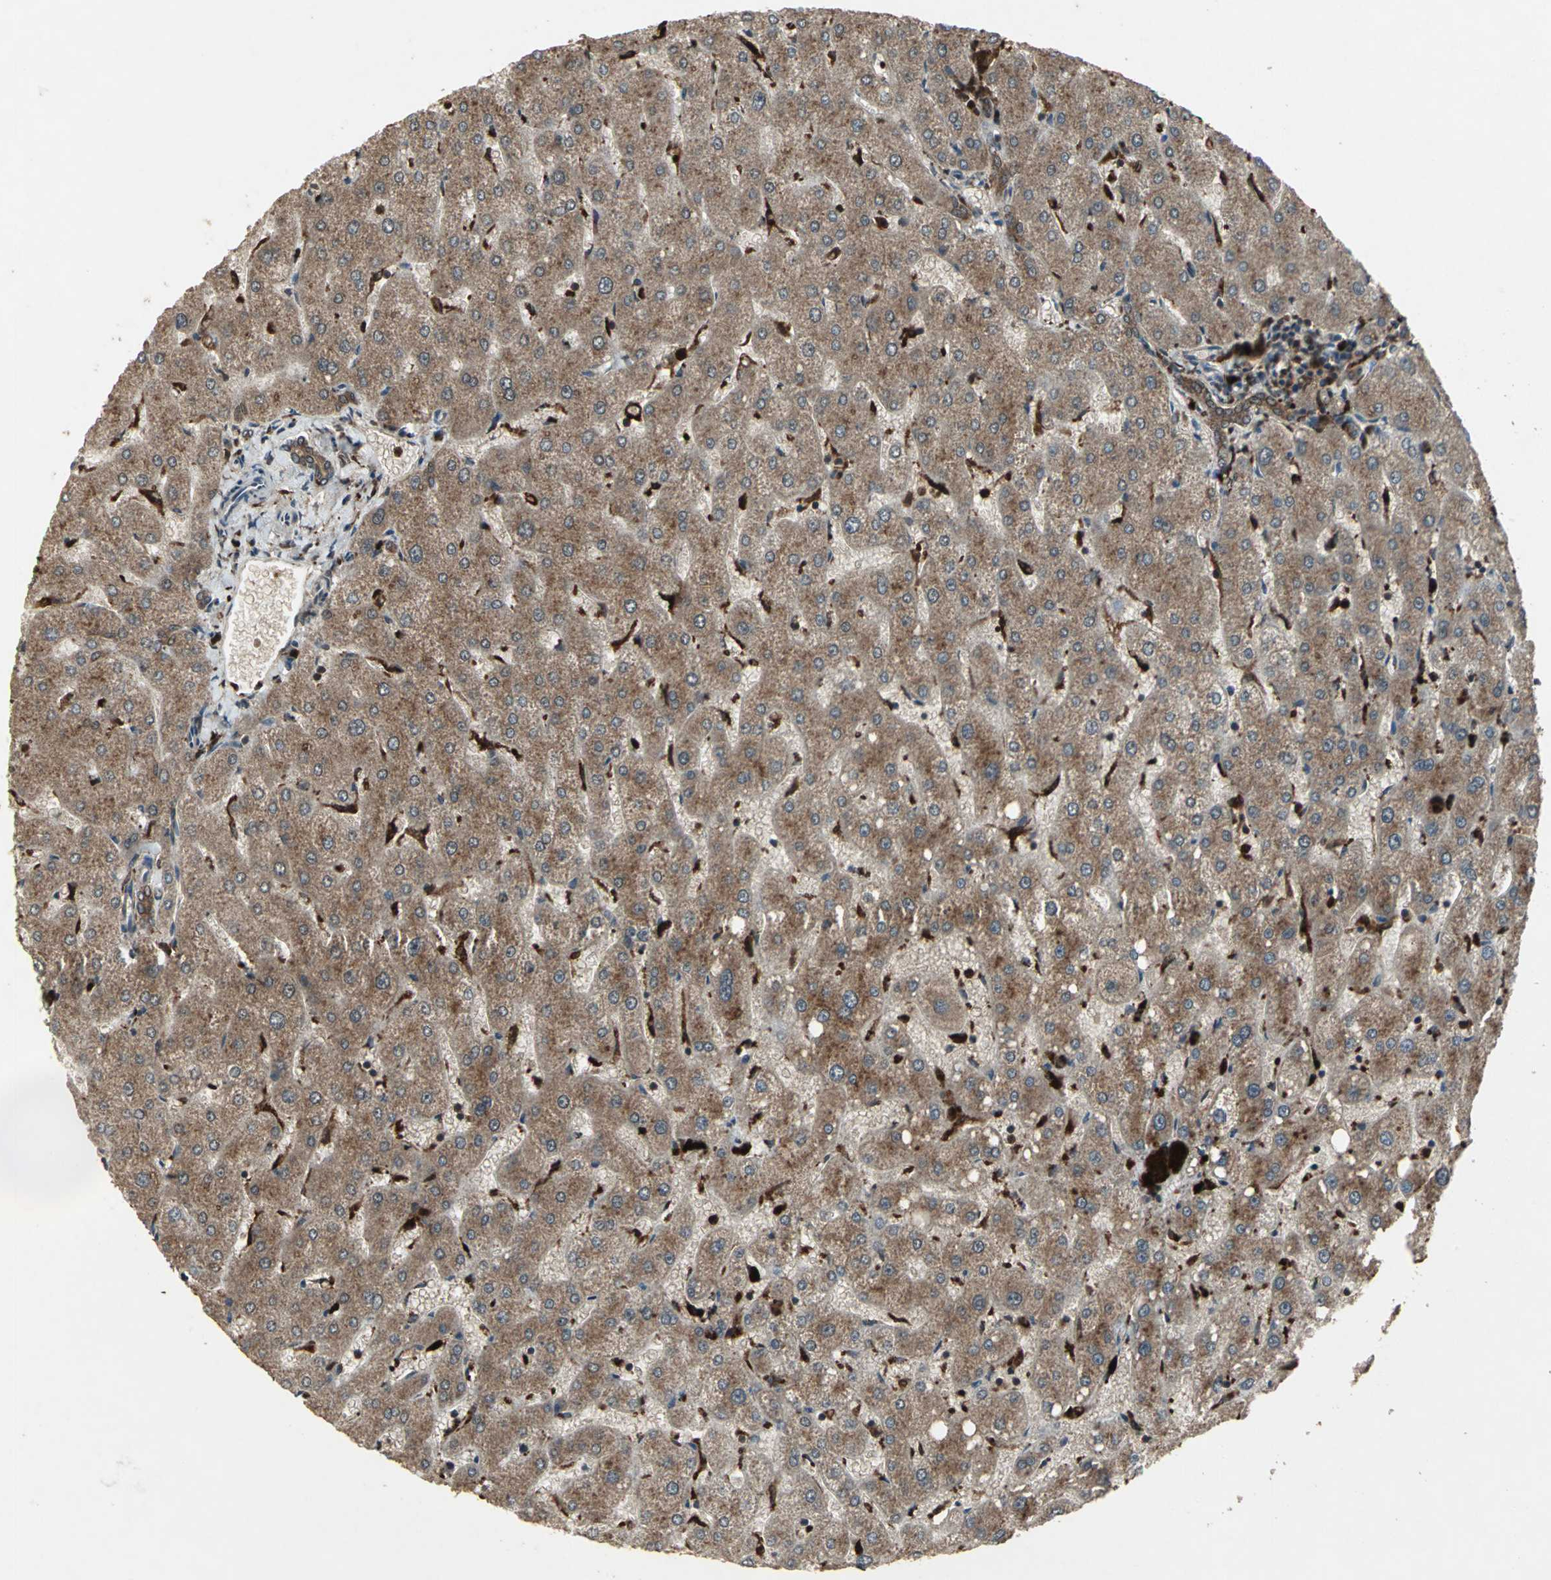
{"staining": {"intensity": "moderate", "quantity": ">75%", "location": "cytoplasmic/membranous"}, "tissue": "liver", "cell_type": "Cholangiocytes", "image_type": "normal", "snomed": [{"axis": "morphology", "description": "Normal tissue, NOS"}, {"axis": "topography", "description": "Liver"}], "caption": "Benign liver shows moderate cytoplasmic/membranous expression in about >75% of cholangiocytes, visualized by immunohistochemistry. (DAB IHC with brightfield microscopy, high magnification).", "gene": "PYCARD", "patient": {"sex": "male", "age": 67}}